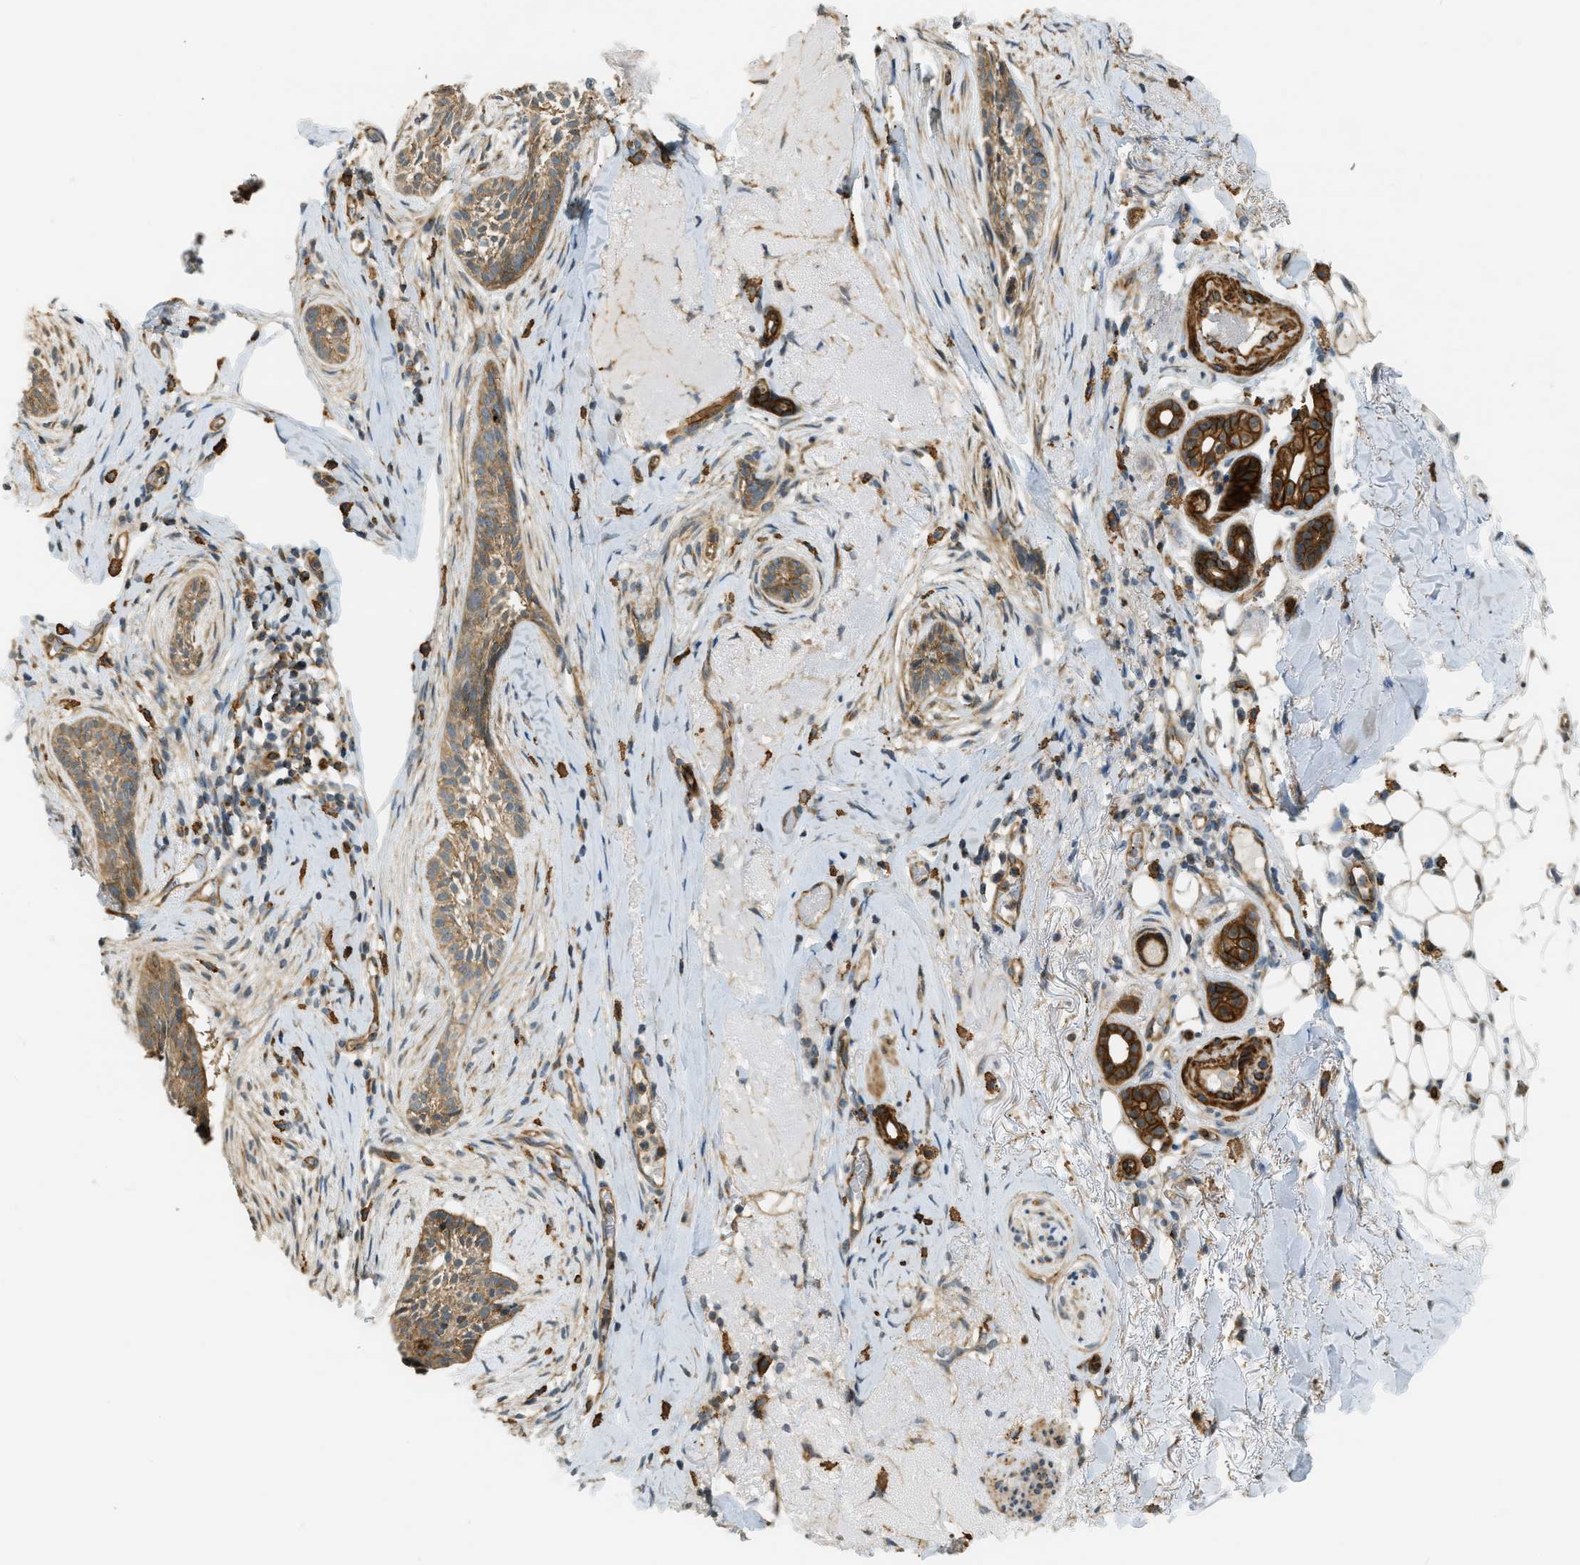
{"staining": {"intensity": "moderate", "quantity": ">75%", "location": "cytoplasmic/membranous"}, "tissue": "skin cancer", "cell_type": "Tumor cells", "image_type": "cancer", "snomed": [{"axis": "morphology", "description": "Basal cell carcinoma"}, {"axis": "topography", "description": "Skin"}], "caption": "High-magnification brightfield microscopy of skin cancer stained with DAB (brown) and counterstained with hematoxylin (blue). tumor cells exhibit moderate cytoplasmic/membranous positivity is seen in about>75% of cells.", "gene": "KIAA1671", "patient": {"sex": "female", "age": 88}}